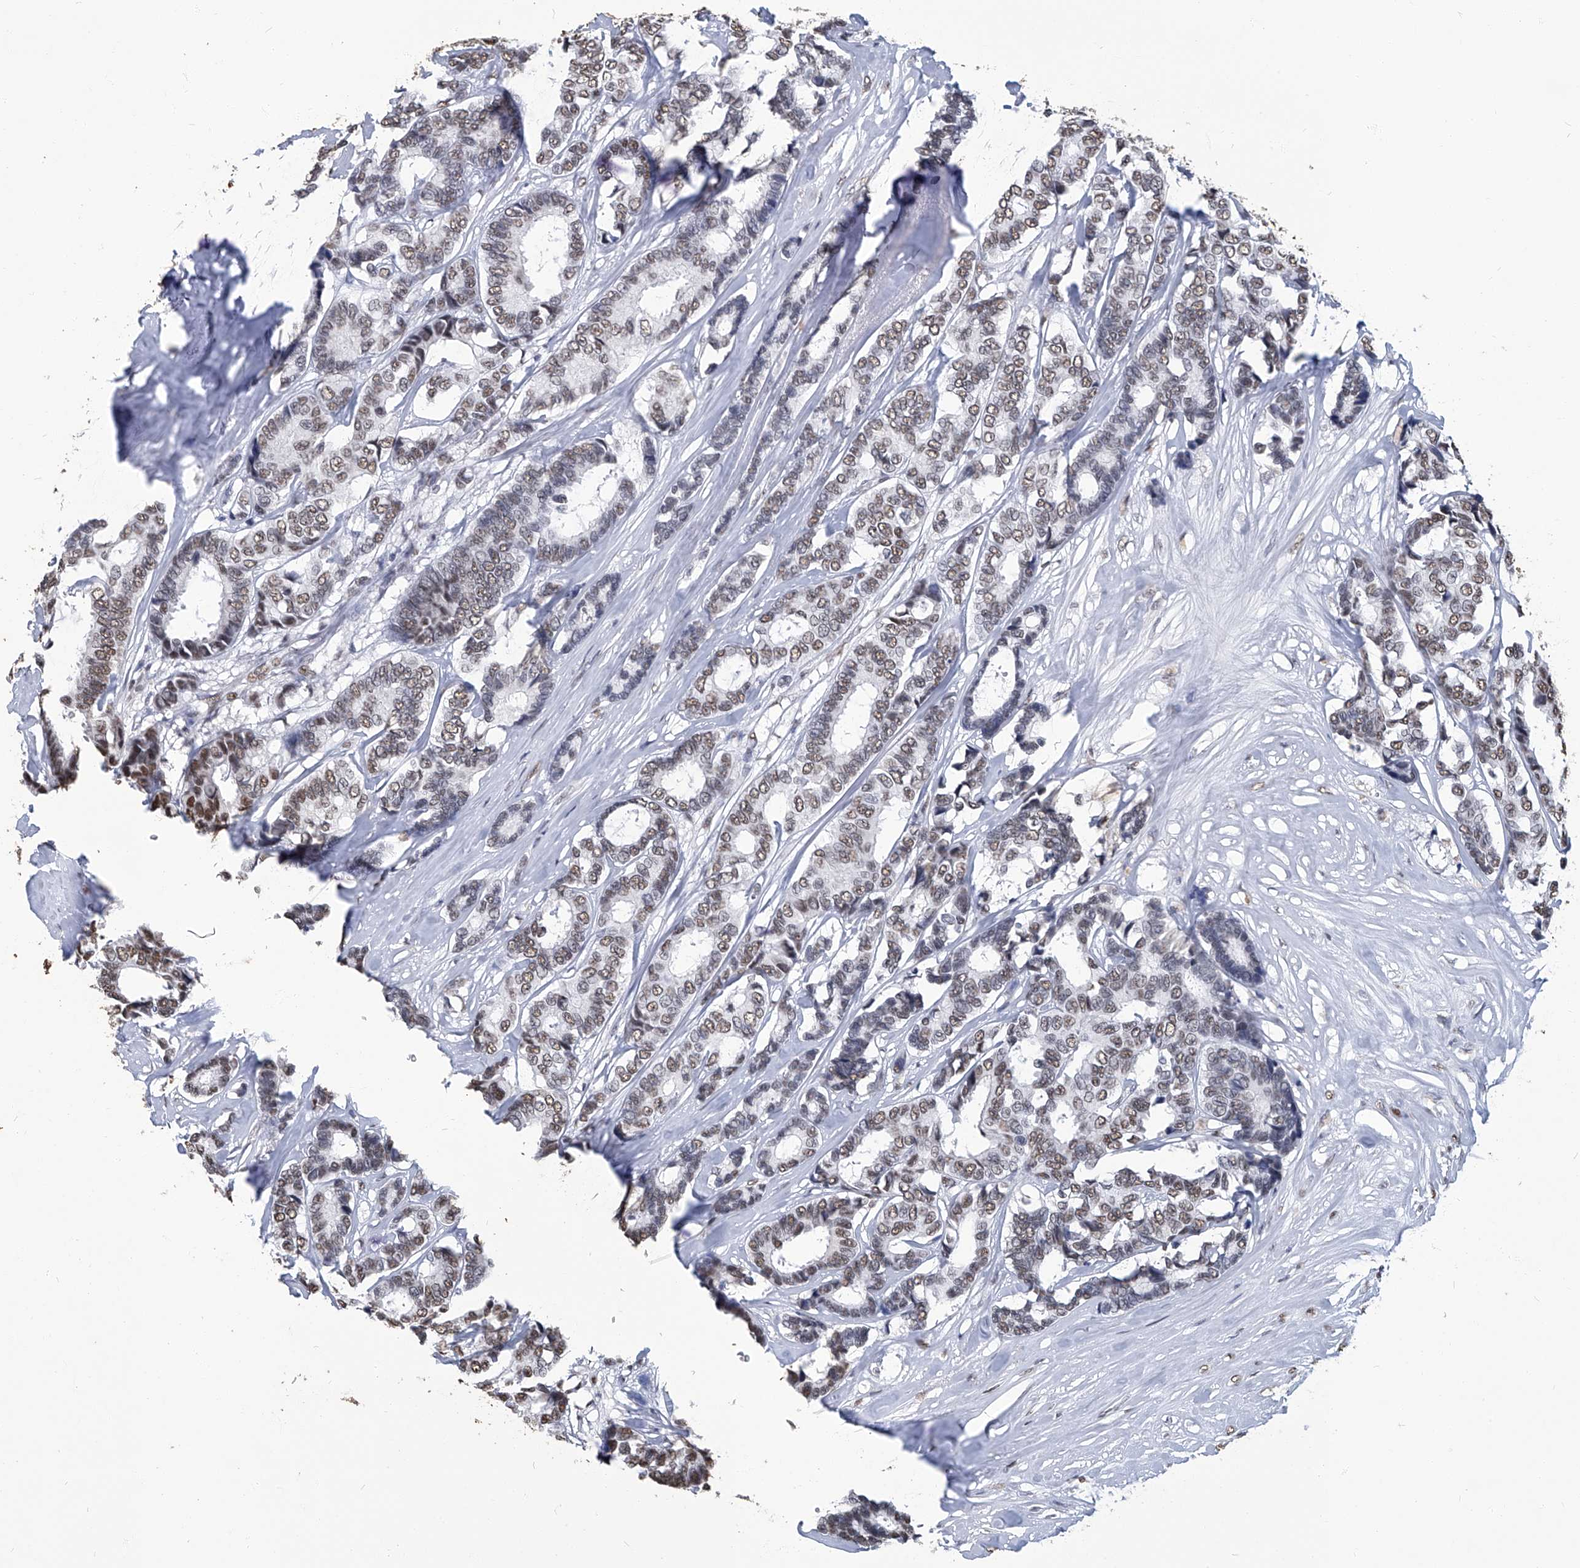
{"staining": {"intensity": "weak", "quantity": ">75%", "location": "nuclear"}, "tissue": "breast cancer", "cell_type": "Tumor cells", "image_type": "cancer", "snomed": [{"axis": "morphology", "description": "Duct carcinoma"}, {"axis": "topography", "description": "Breast"}], "caption": "Tumor cells display low levels of weak nuclear positivity in approximately >75% of cells in human breast infiltrating ductal carcinoma. (Stains: DAB in brown, nuclei in blue, Microscopy: brightfield microscopy at high magnification).", "gene": "HBP1", "patient": {"sex": "female", "age": 87}}